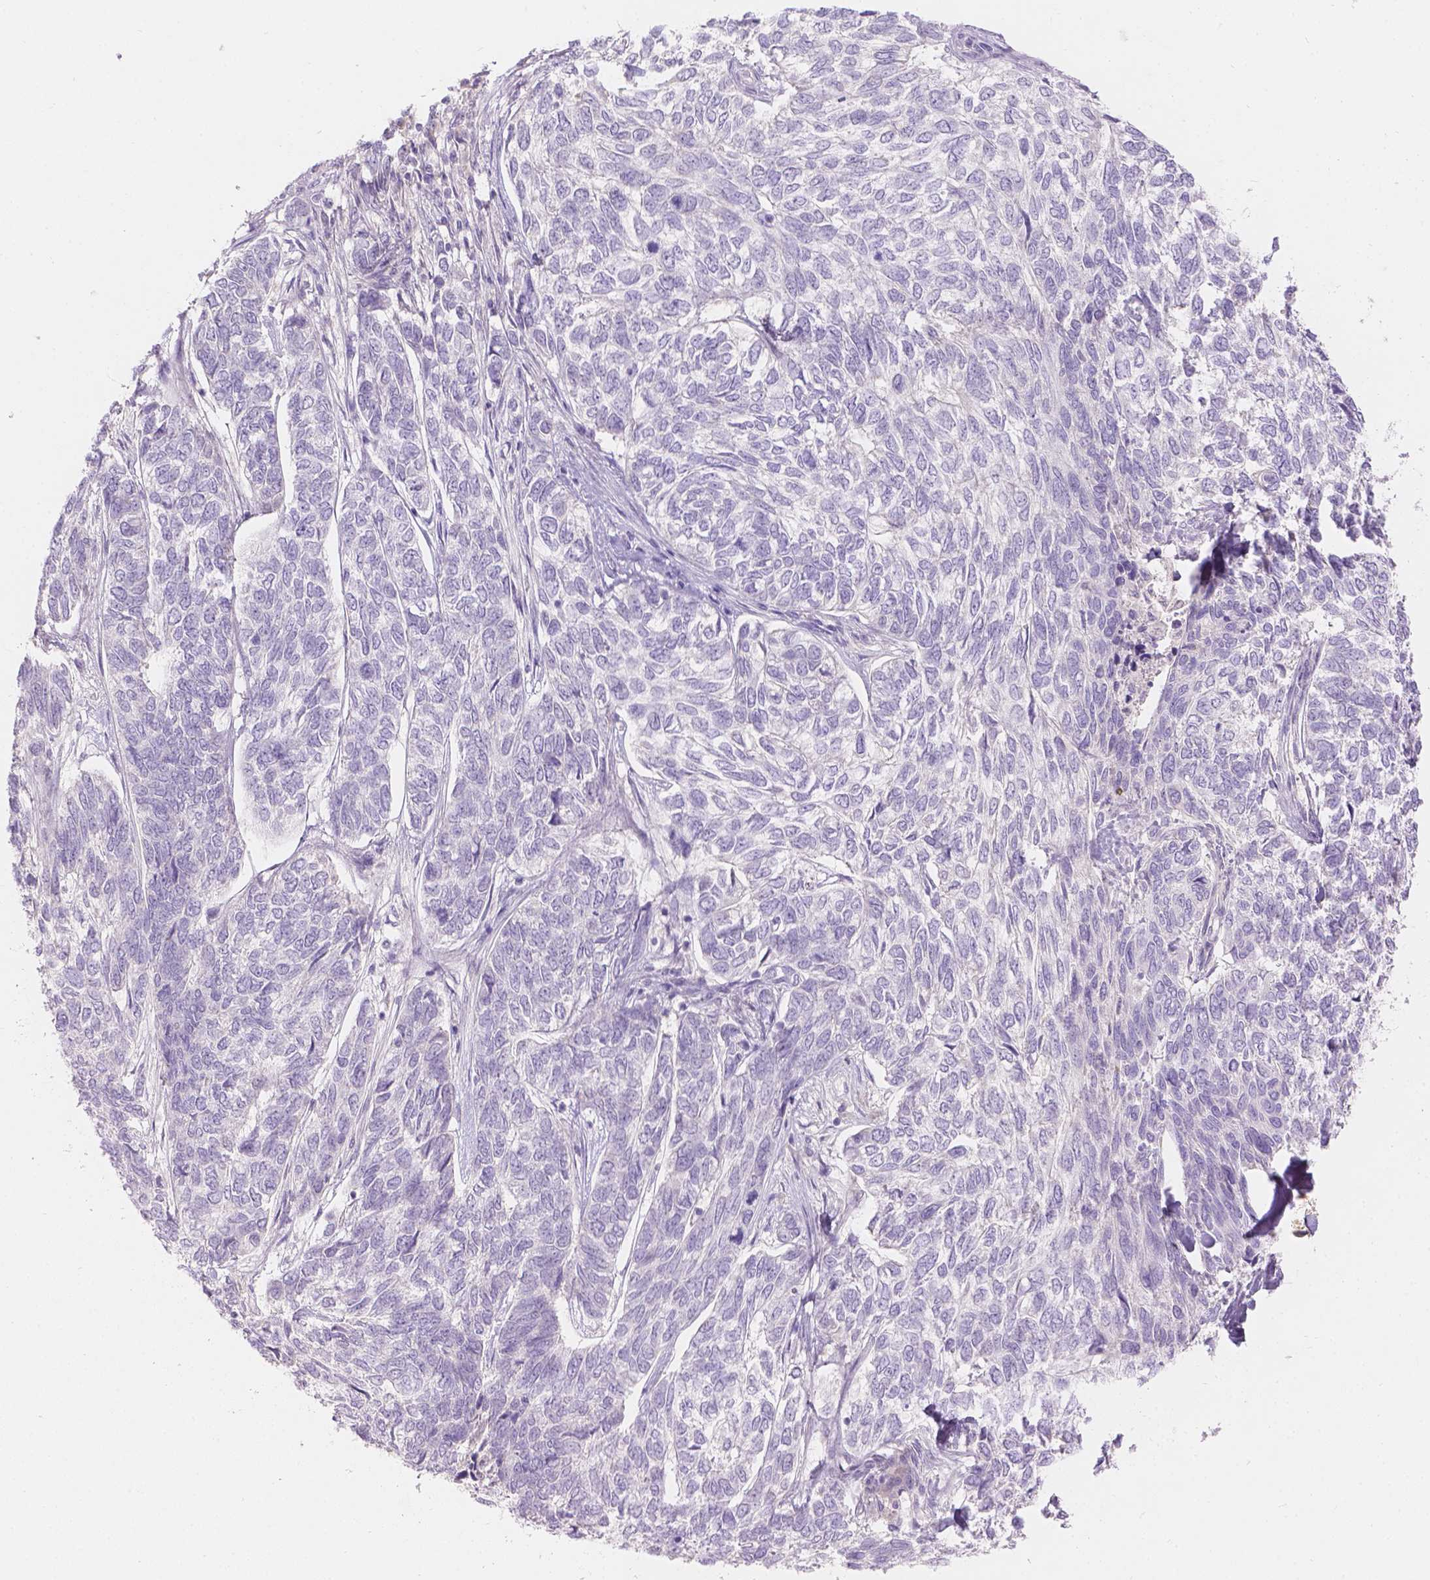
{"staining": {"intensity": "negative", "quantity": "none", "location": "none"}, "tissue": "skin cancer", "cell_type": "Tumor cells", "image_type": "cancer", "snomed": [{"axis": "morphology", "description": "Basal cell carcinoma"}, {"axis": "topography", "description": "Skin"}], "caption": "Tumor cells are negative for brown protein staining in basal cell carcinoma (skin). (Brightfield microscopy of DAB (3,3'-diaminobenzidine) IHC at high magnification).", "gene": "DCAF4L1", "patient": {"sex": "female", "age": 65}}